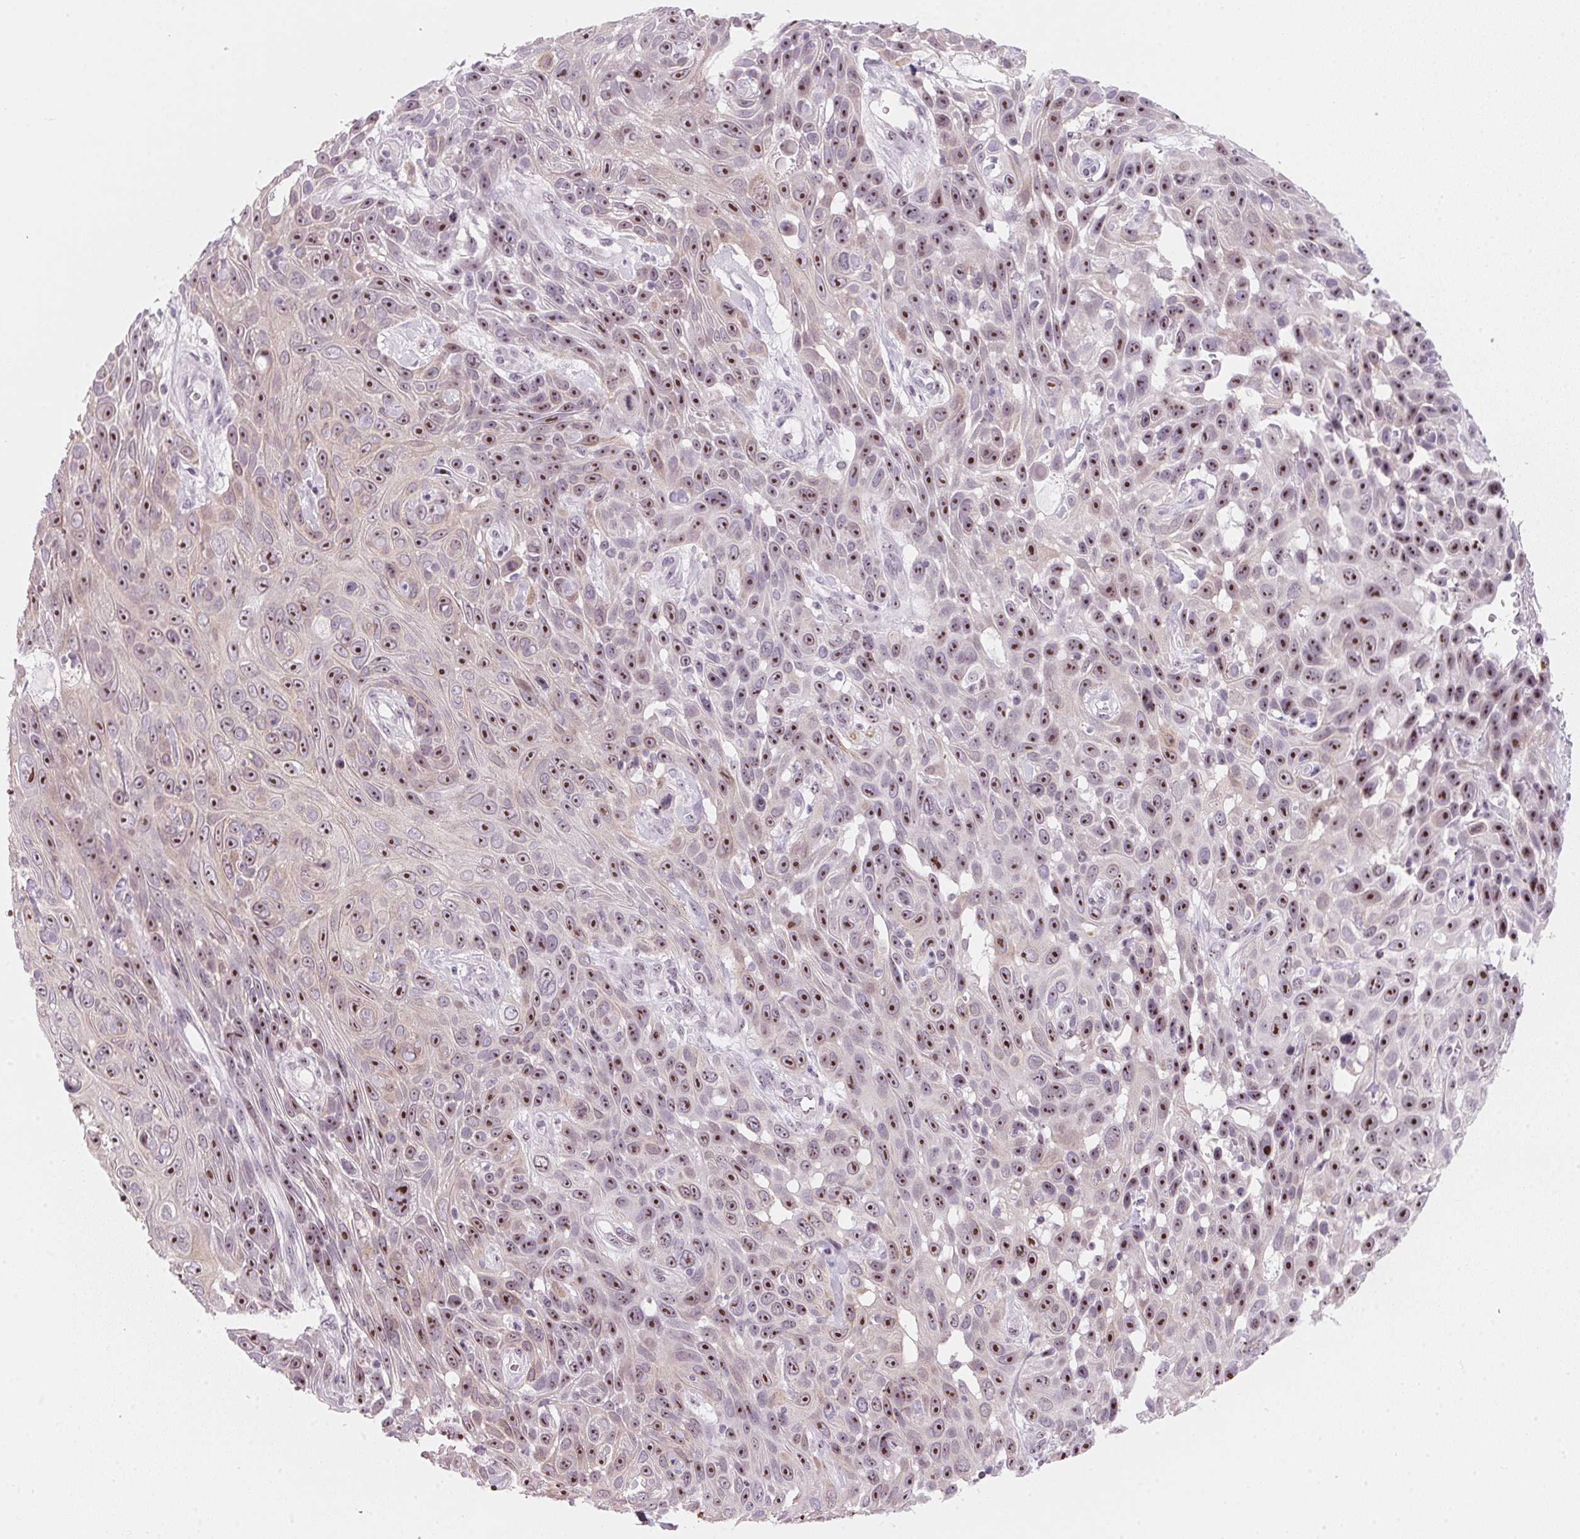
{"staining": {"intensity": "moderate", "quantity": ">75%", "location": "nuclear"}, "tissue": "skin cancer", "cell_type": "Tumor cells", "image_type": "cancer", "snomed": [{"axis": "morphology", "description": "Squamous cell carcinoma, NOS"}, {"axis": "topography", "description": "Skin"}], "caption": "High-power microscopy captured an immunohistochemistry histopathology image of squamous cell carcinoma (skin), revealing moderate nuclear staining in approximately >75% of tumor cells. (brown staining indicates protein expression, while blue staining denotes nuclei).", "gene": "DNTTIP2", "patient": {"sex": "male", "age": 82}}